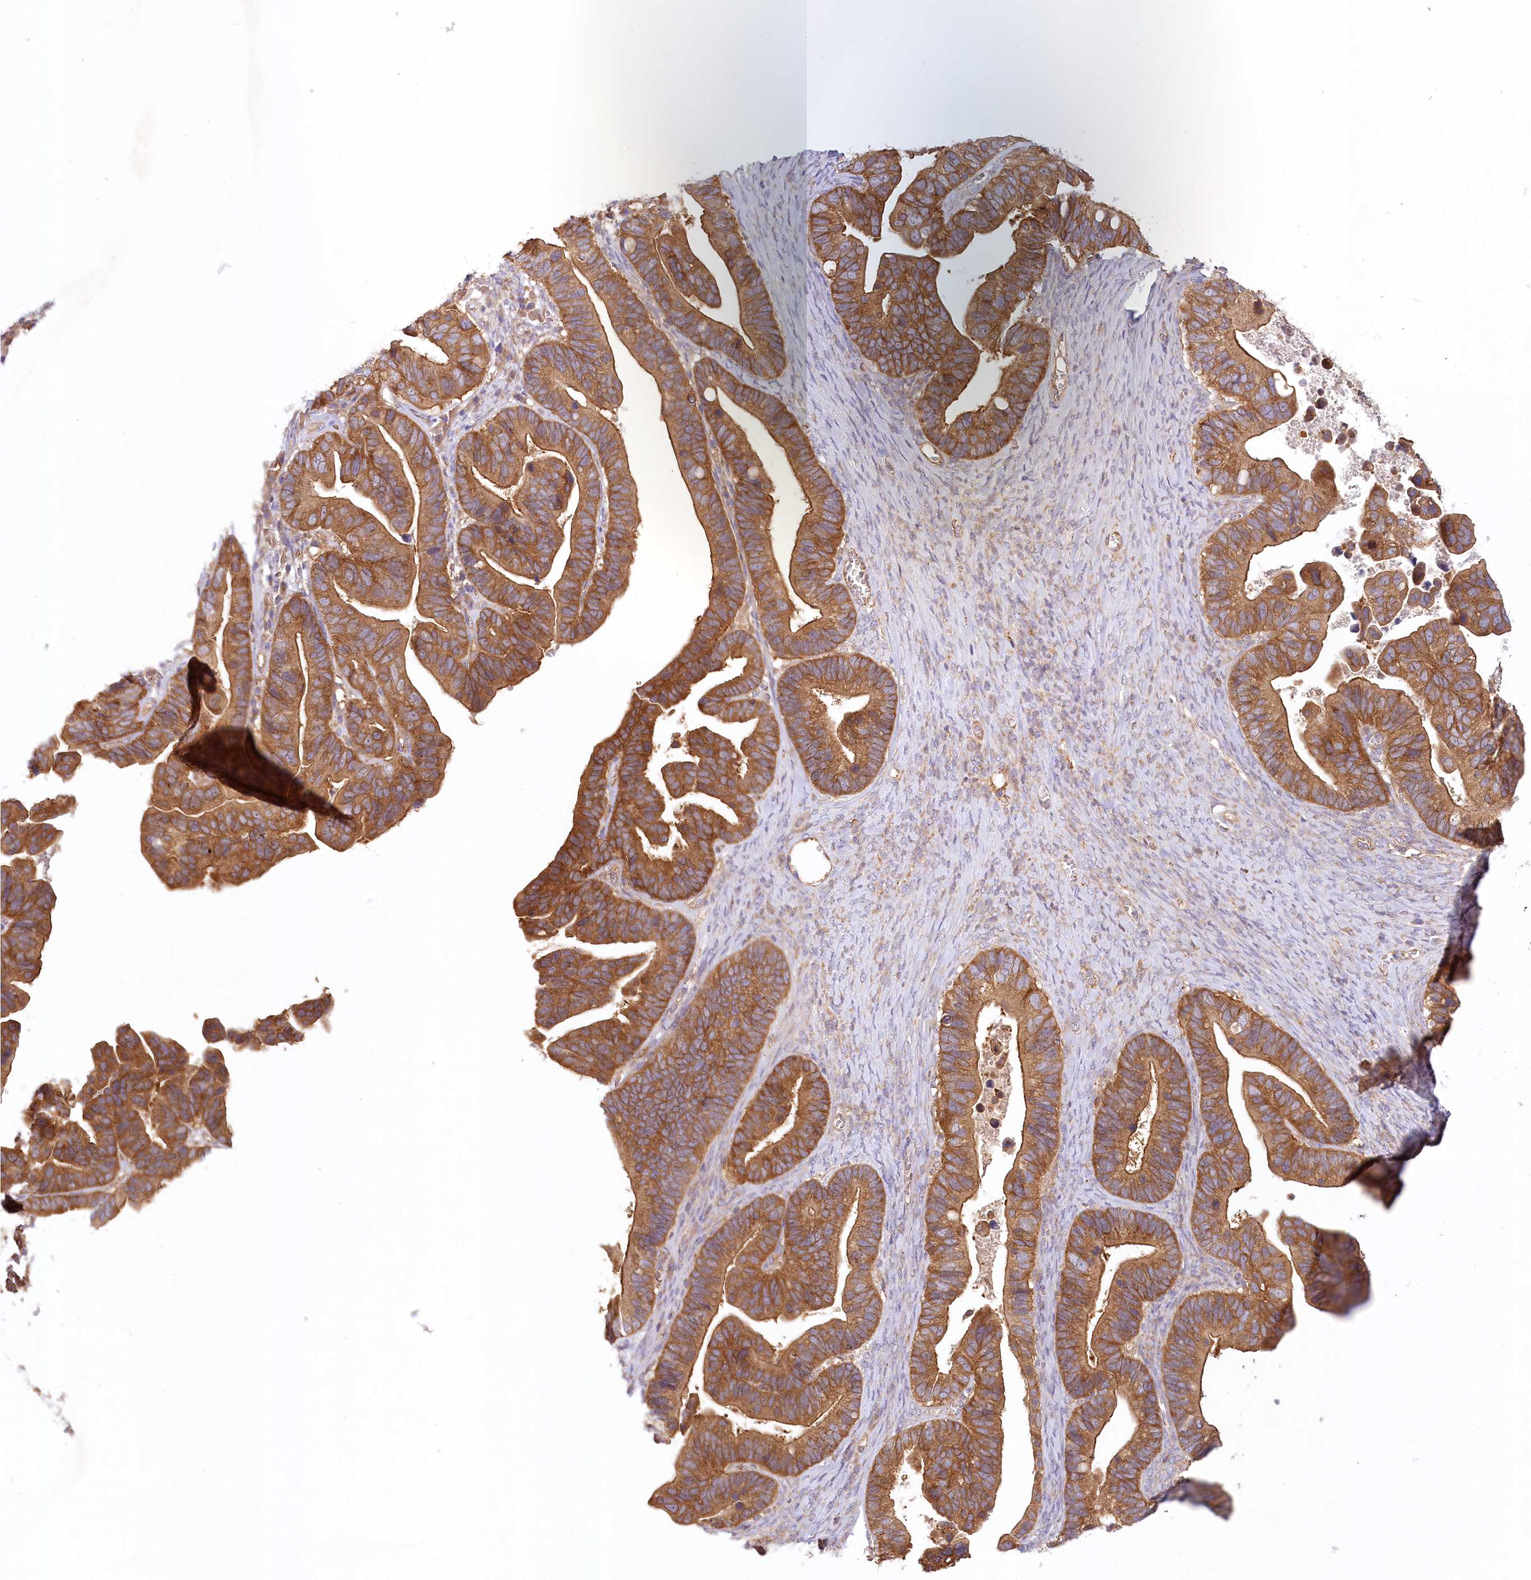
{"staining": {"intensity": "strong", "quantity": ">75%", "location": "cytoplasmic/membranous"}, "tissue": "ovarian cancer", "cell_type": "Tumor cells", "image_type": "cancer", "snomed": [{"axis": "morphology", "description": "Cystadenocarcinoma, serous, NOS"}, {"axis": "topography", "description": "Ovary"}], "caption": "Ovarian cancer (serous cystadenocarcinoma) stained for a protein displays strong cytoplasmic/membranous positivity in tumor cells.", "gene": "UMPS", "patient": {"sex": "female", "age": 56}}